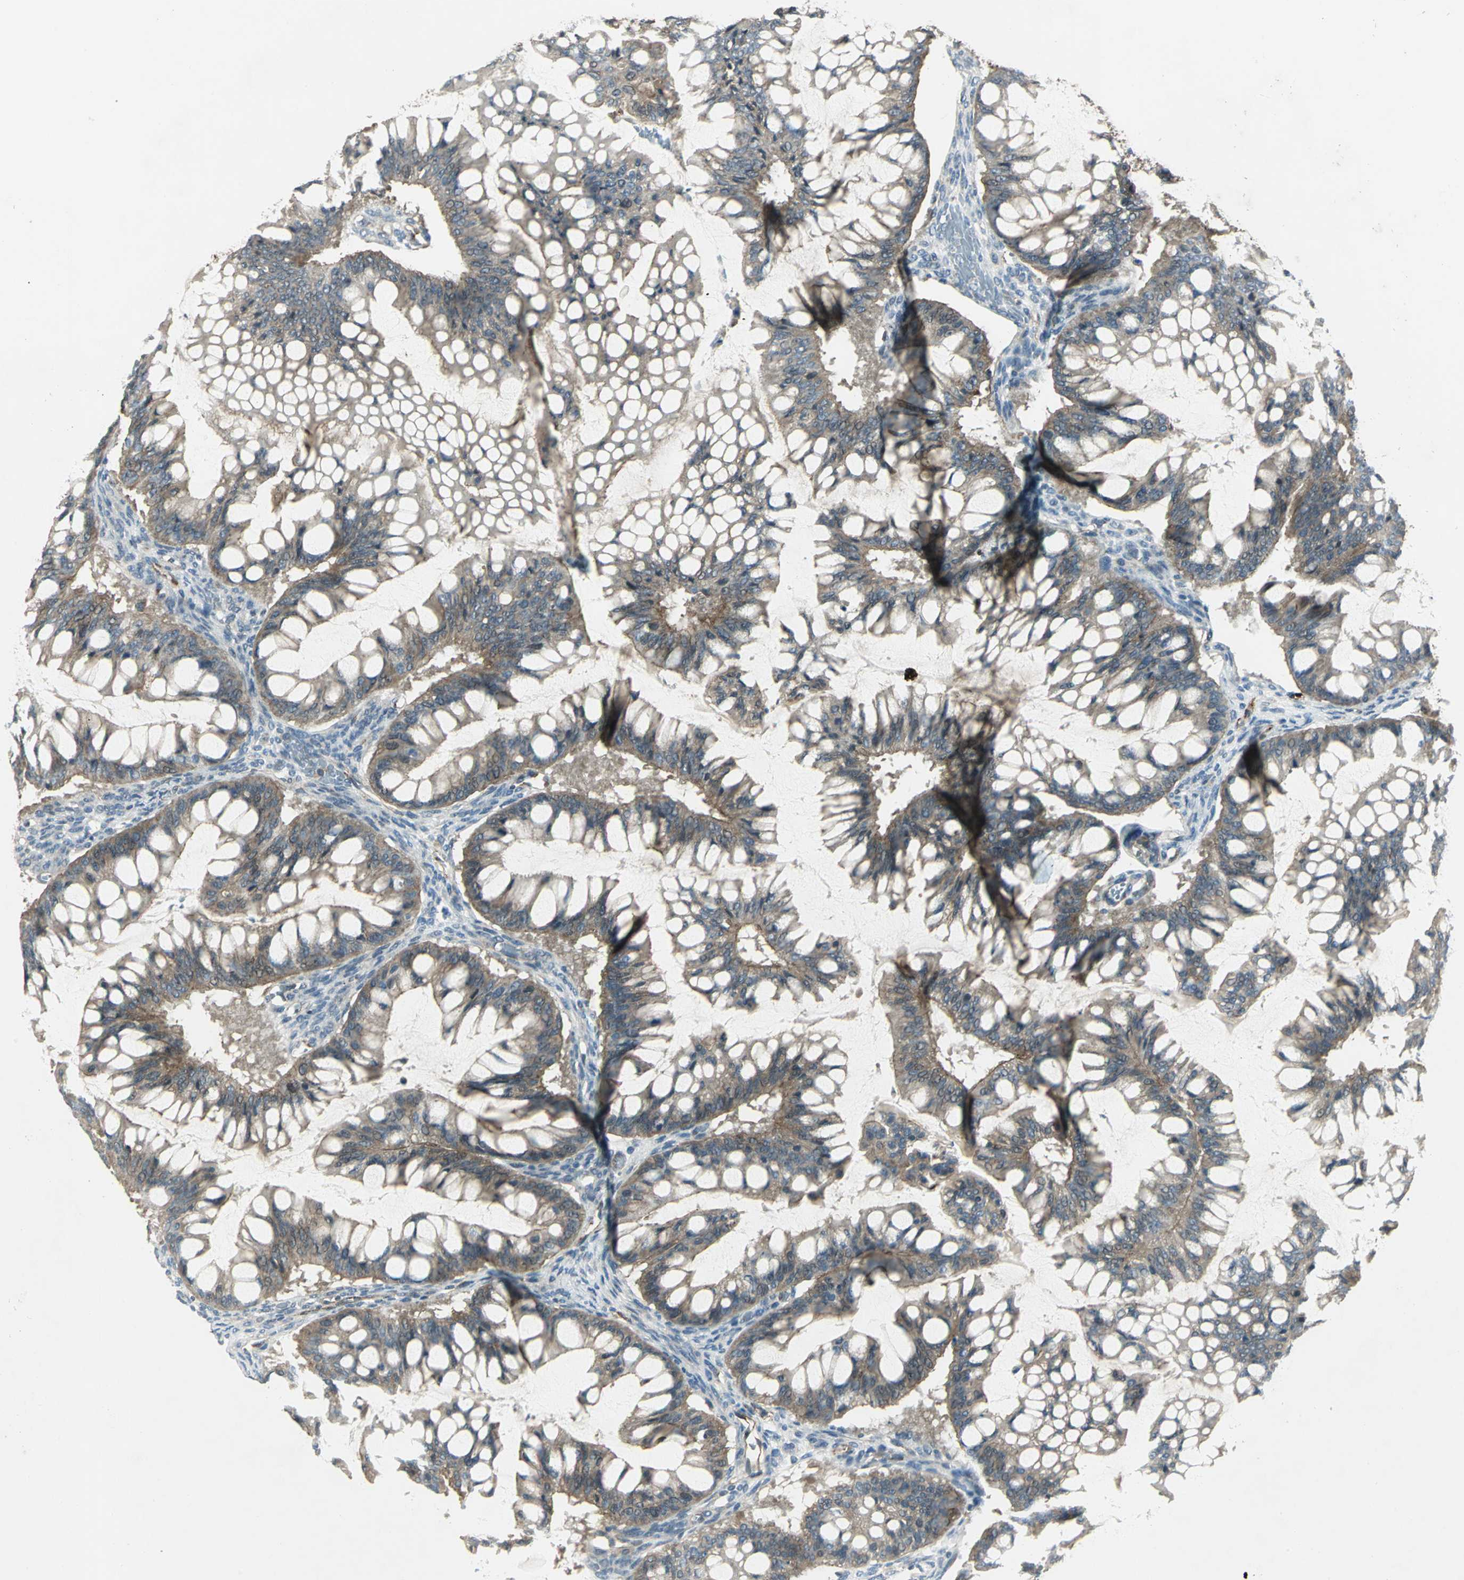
{"staining": {"intensity": "moderate", "quantity": ">75%", "location": "cytoplasmic/membranous"}, "tissue": "ovarian cancer", "cell_type": "Tumor cells", "image_type": "cancer", "snomed": [{"axis": "morphology", "description": "Cystadenocarcinoma, mucinous, NOS"}, {"axis": "topography", "description": "Ovary"}], "caption": "Immunohistochemistry staining of ovarian cancer, which displays medium levels of moderate cytoplasmic/membranous positivity in approximately >75% of tumor cells indicating moderate cytoplasmic/membranous protein expression. The staining was performed using DAB (3,3'-diaminobenzidine) (brown) for protein detection and nuclei were counterstained in hematoxylin (blue).", "gene": "RAPGEF1", "patient": {"sex": "female", "age": 73}}